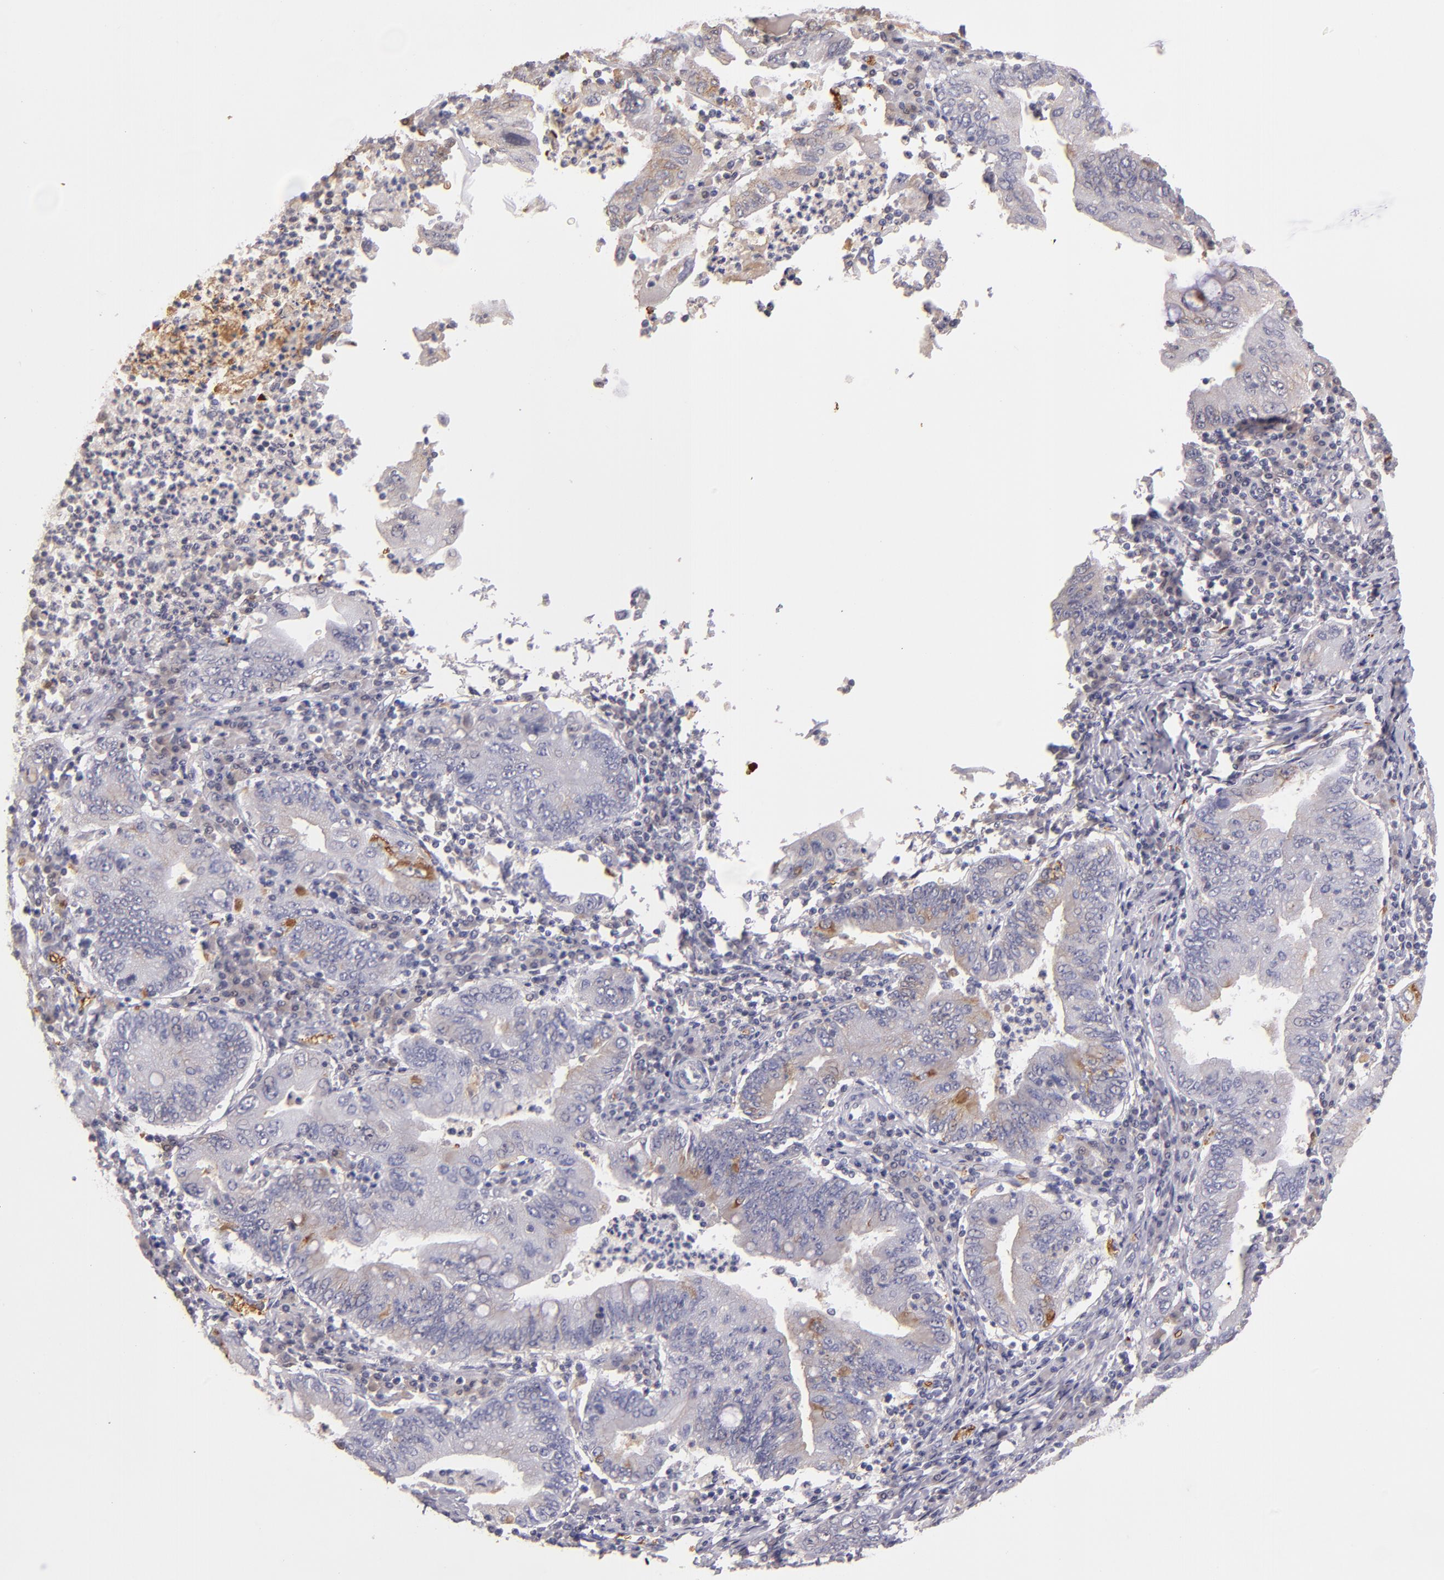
{"staining": {"intensity": "moderate", "quantity": "<25%", "location": "cytoplasmic/membranous"}, "tissue": "stomach cancer", "cell_type": "Tumor cells", "image_type": "cancer", "snomed": [{"axis": "morphology", "description": "Normal tissue, NOS"}, {"axis": "morphology", "description": "Adenocarcinoma, NOS"}, {"axis": "topography", "description": "Esophagus"}, {"axis": "topography", "description": "Stomach, upper"}, {"axis": "topography", "description": "Peripheral nerve tissue"}], "caption": "A brown stain highlights moderate cytoplasmic/membranous positivity of a protein in human stomach cancer (adenocarcinoma) tumor cells.", "gene": "SERPINC1", "patient": {"sex": "male", "age": 62}}